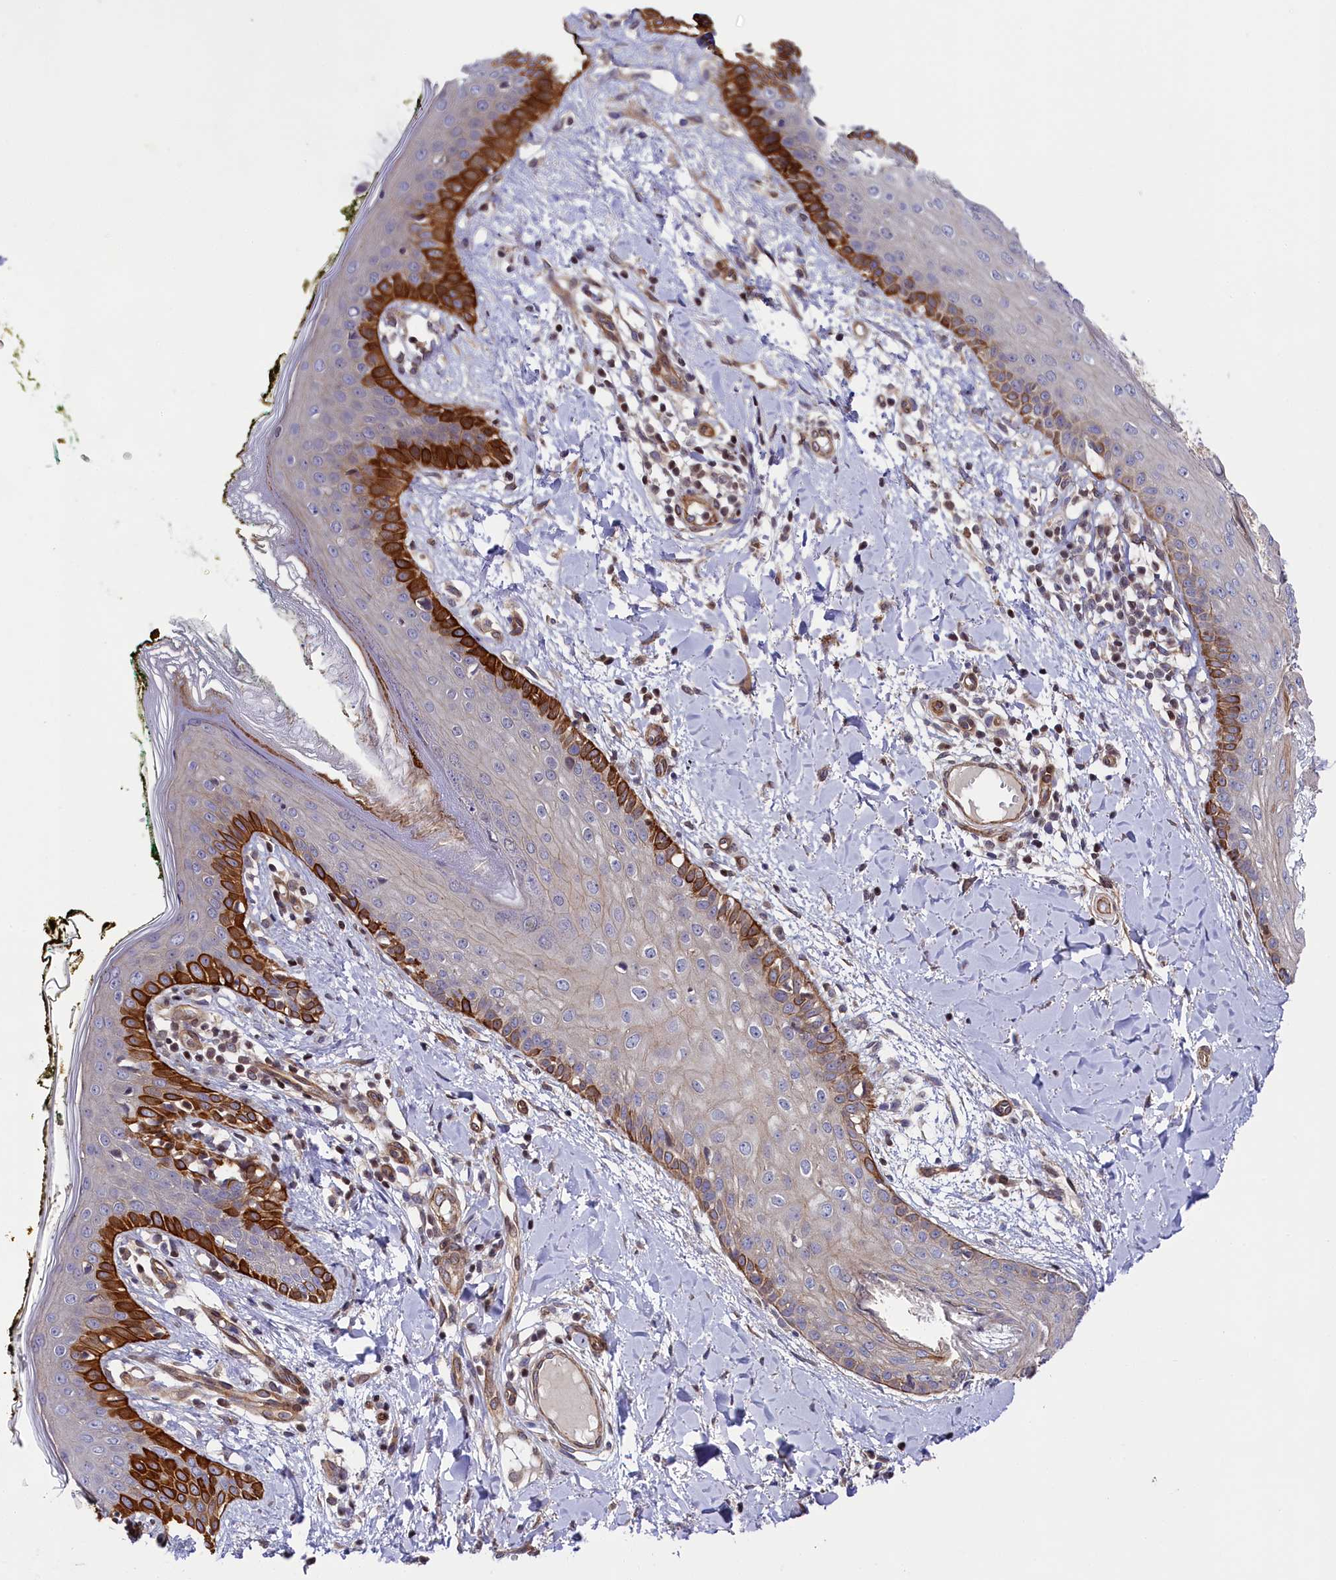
{"staining": {"intensity": "moderate", "quantity": ">75%", "location": "cytoplasmic/membranous"}, "tissue": "skin", "cell_type": "Fibroblasts", "image_type": "normal", "snomed": [{"axis": "morphology", "description": "Normal tissue, NOS"}, {"axis": "topography", "description": "Skin"}], "caption": "This photomicrograph demonstrates immunohistochemistry staining of normal skin, with medium moderate cytoplasmic/membranous staining in approximately >75% of fibroblasts.", "gene": "SP4", "patient": {"sex": "female", "age": 34}}